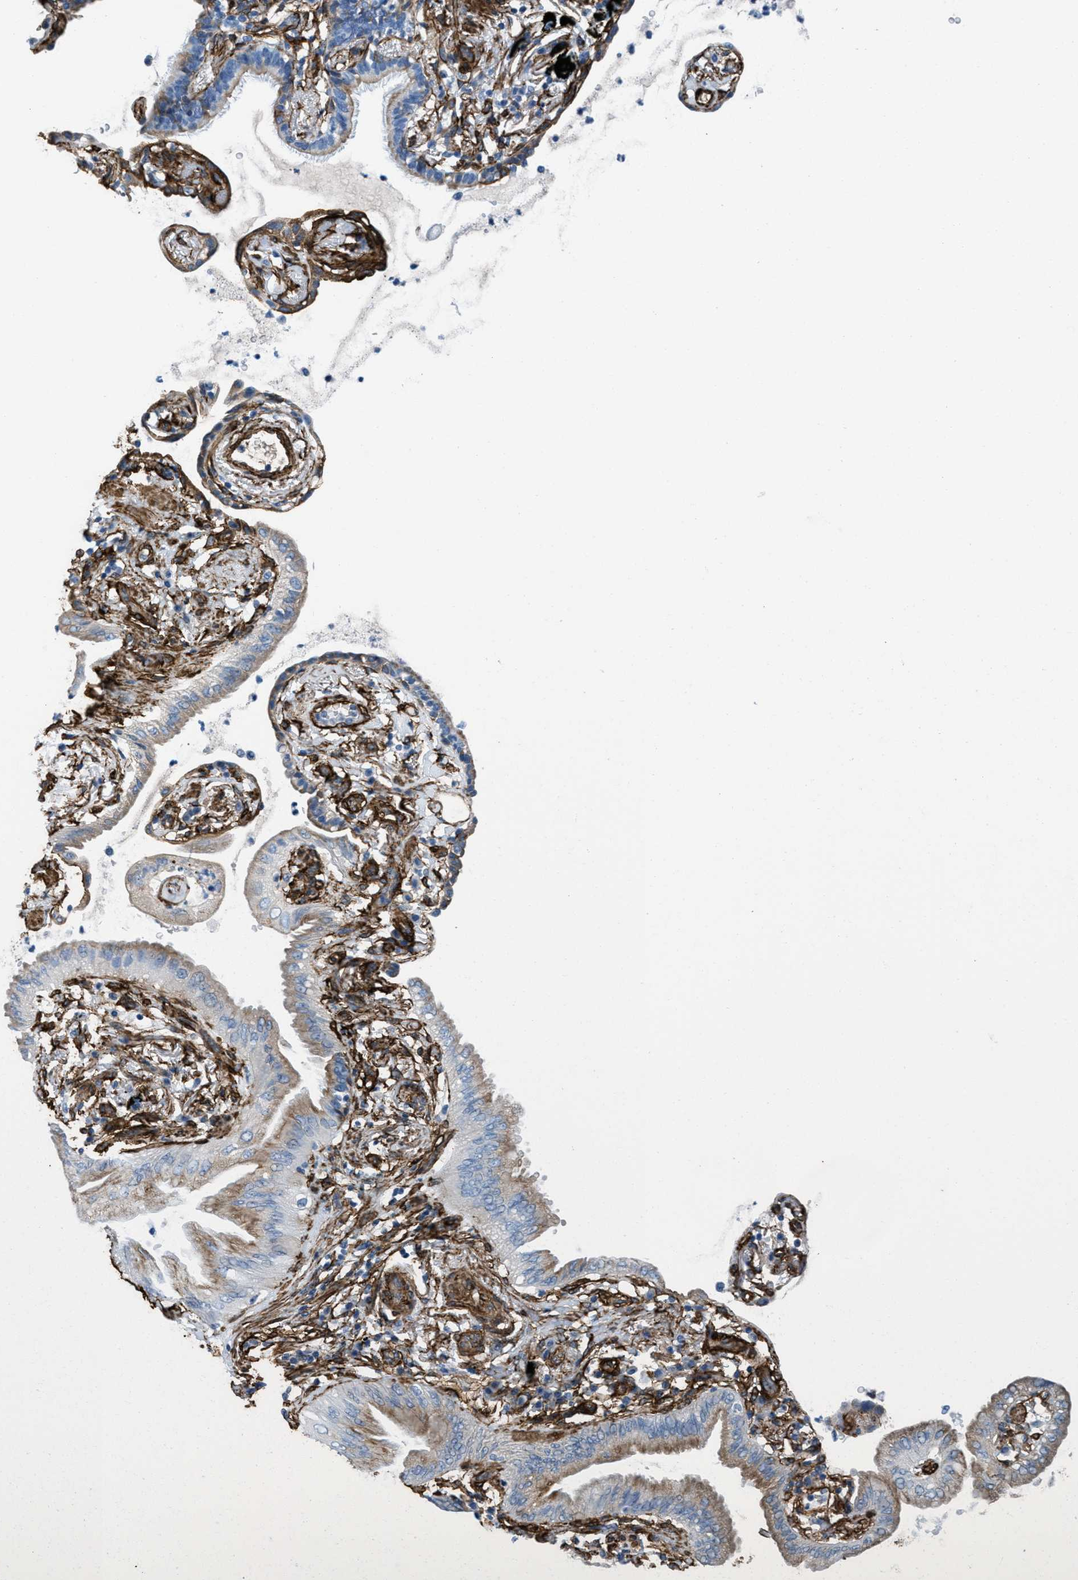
{"staining": {"intensity": "moderate", "quantity": ">75%", "location": "cytoplasmic/membranous"}, "tissue": "lung cancer", "cell_type": "Tumor cells", "image_type": "cancer", "snomed": [{"axis": "morphology", "description": "Adenocarcinoma, NOS"}, {"axis": "topography", "description": "Lung"}], "caption": "The image displays a brown stain indicating the presence of a protein in the cytoplasmic/membranous of tumor cells in adenocarcinoma (lung).", "gene": "CALD1", "patient": {"sex": "female", "age": 70}}